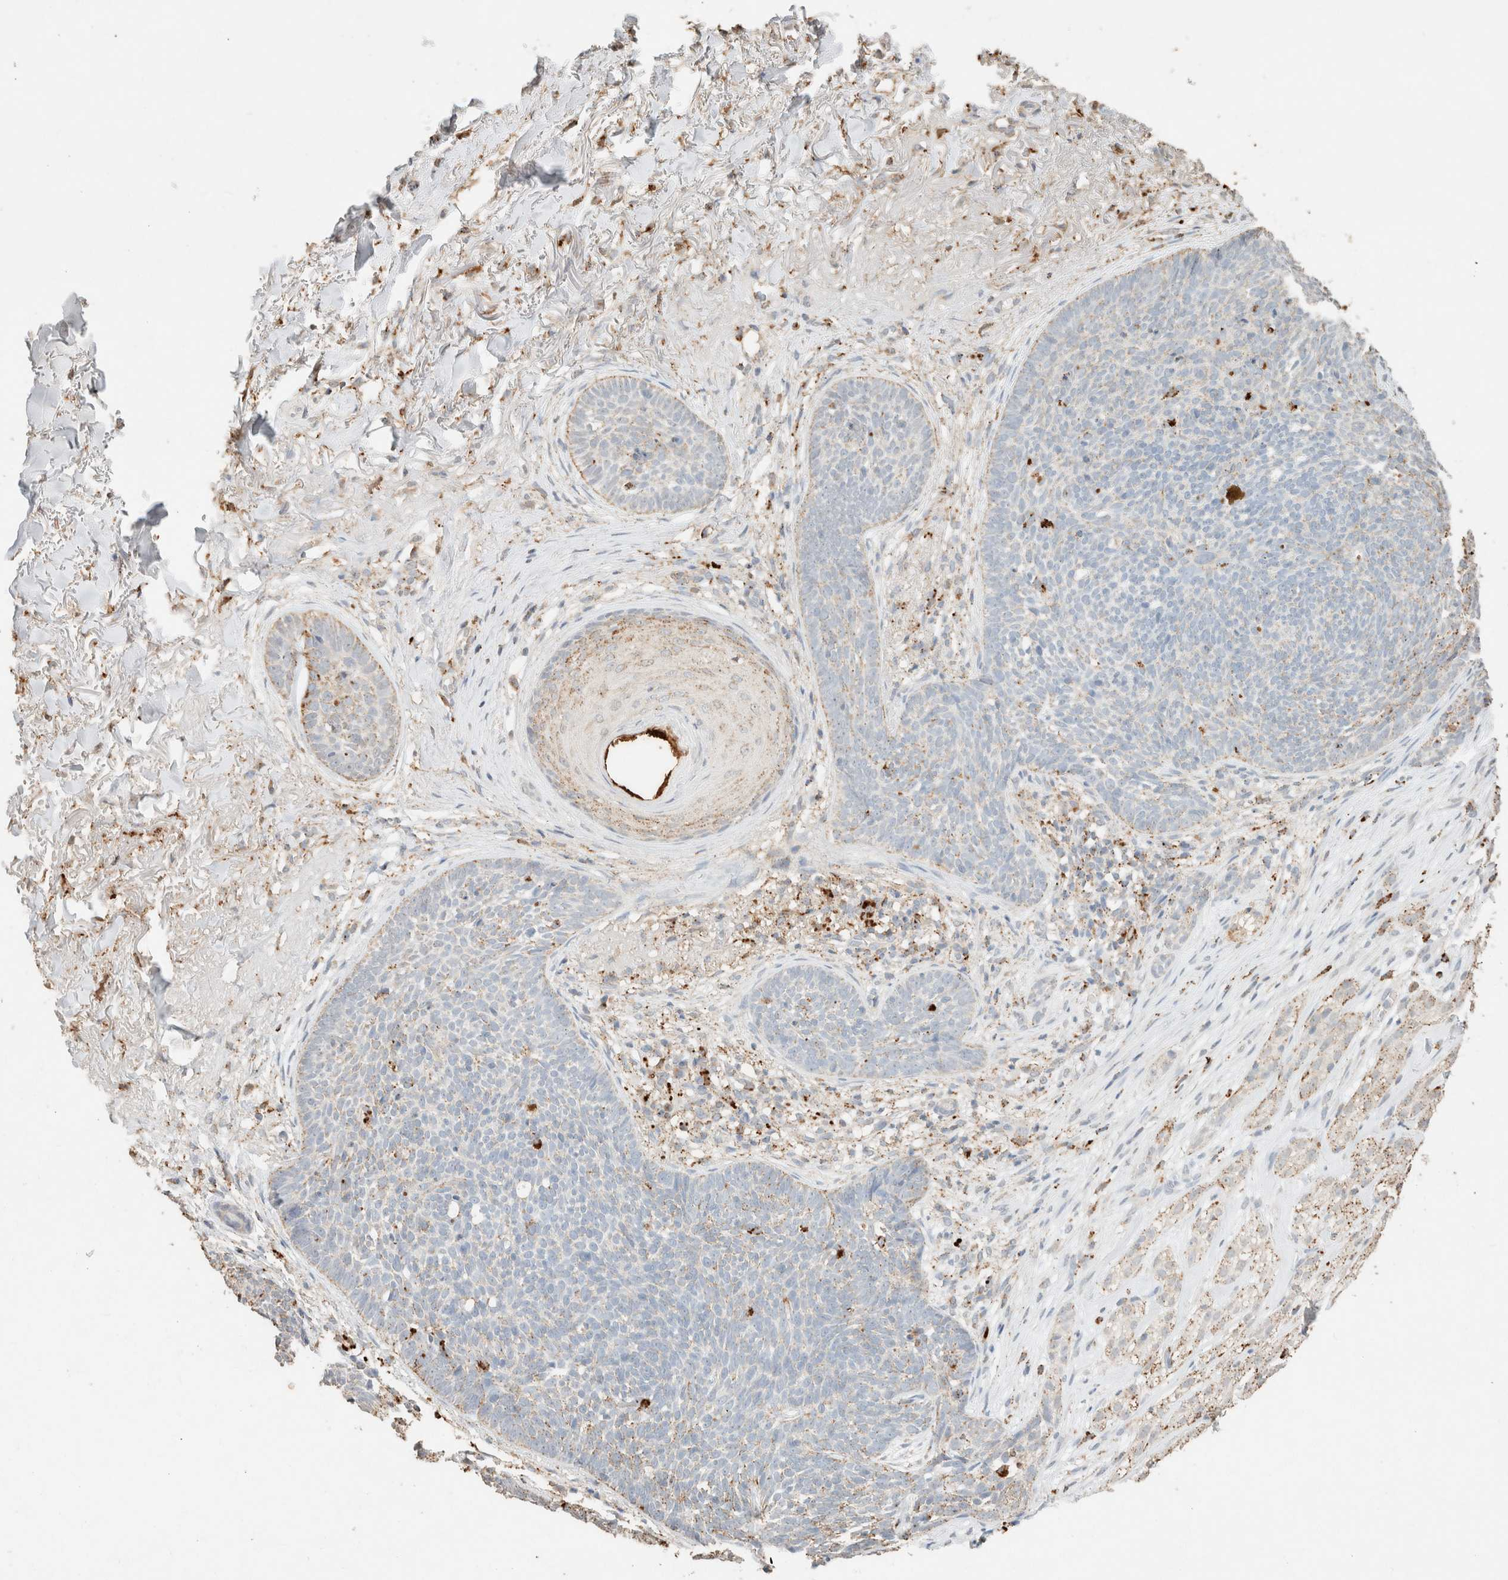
{"staining": {"intensity": "weak", "quantity": "25%-75%", "location": "cytoplasmic/membranous"}, "tissue": "skin cancer", "cell_type": "Tumor cells", "image_type": "cancer", "snomed": [{"axis": "morphology", "description": "Basal cell carcinoma"}, {"axis": "topography", "description": "Skin"}], "caption": "Protein staining of skin basal cell carcinoma tissue displays weak cytoplasmic/membranous expression in about 25%-75% of tumor cells.", "gene": "CTSC", "patient": {"sex": "female", "age": 70}}